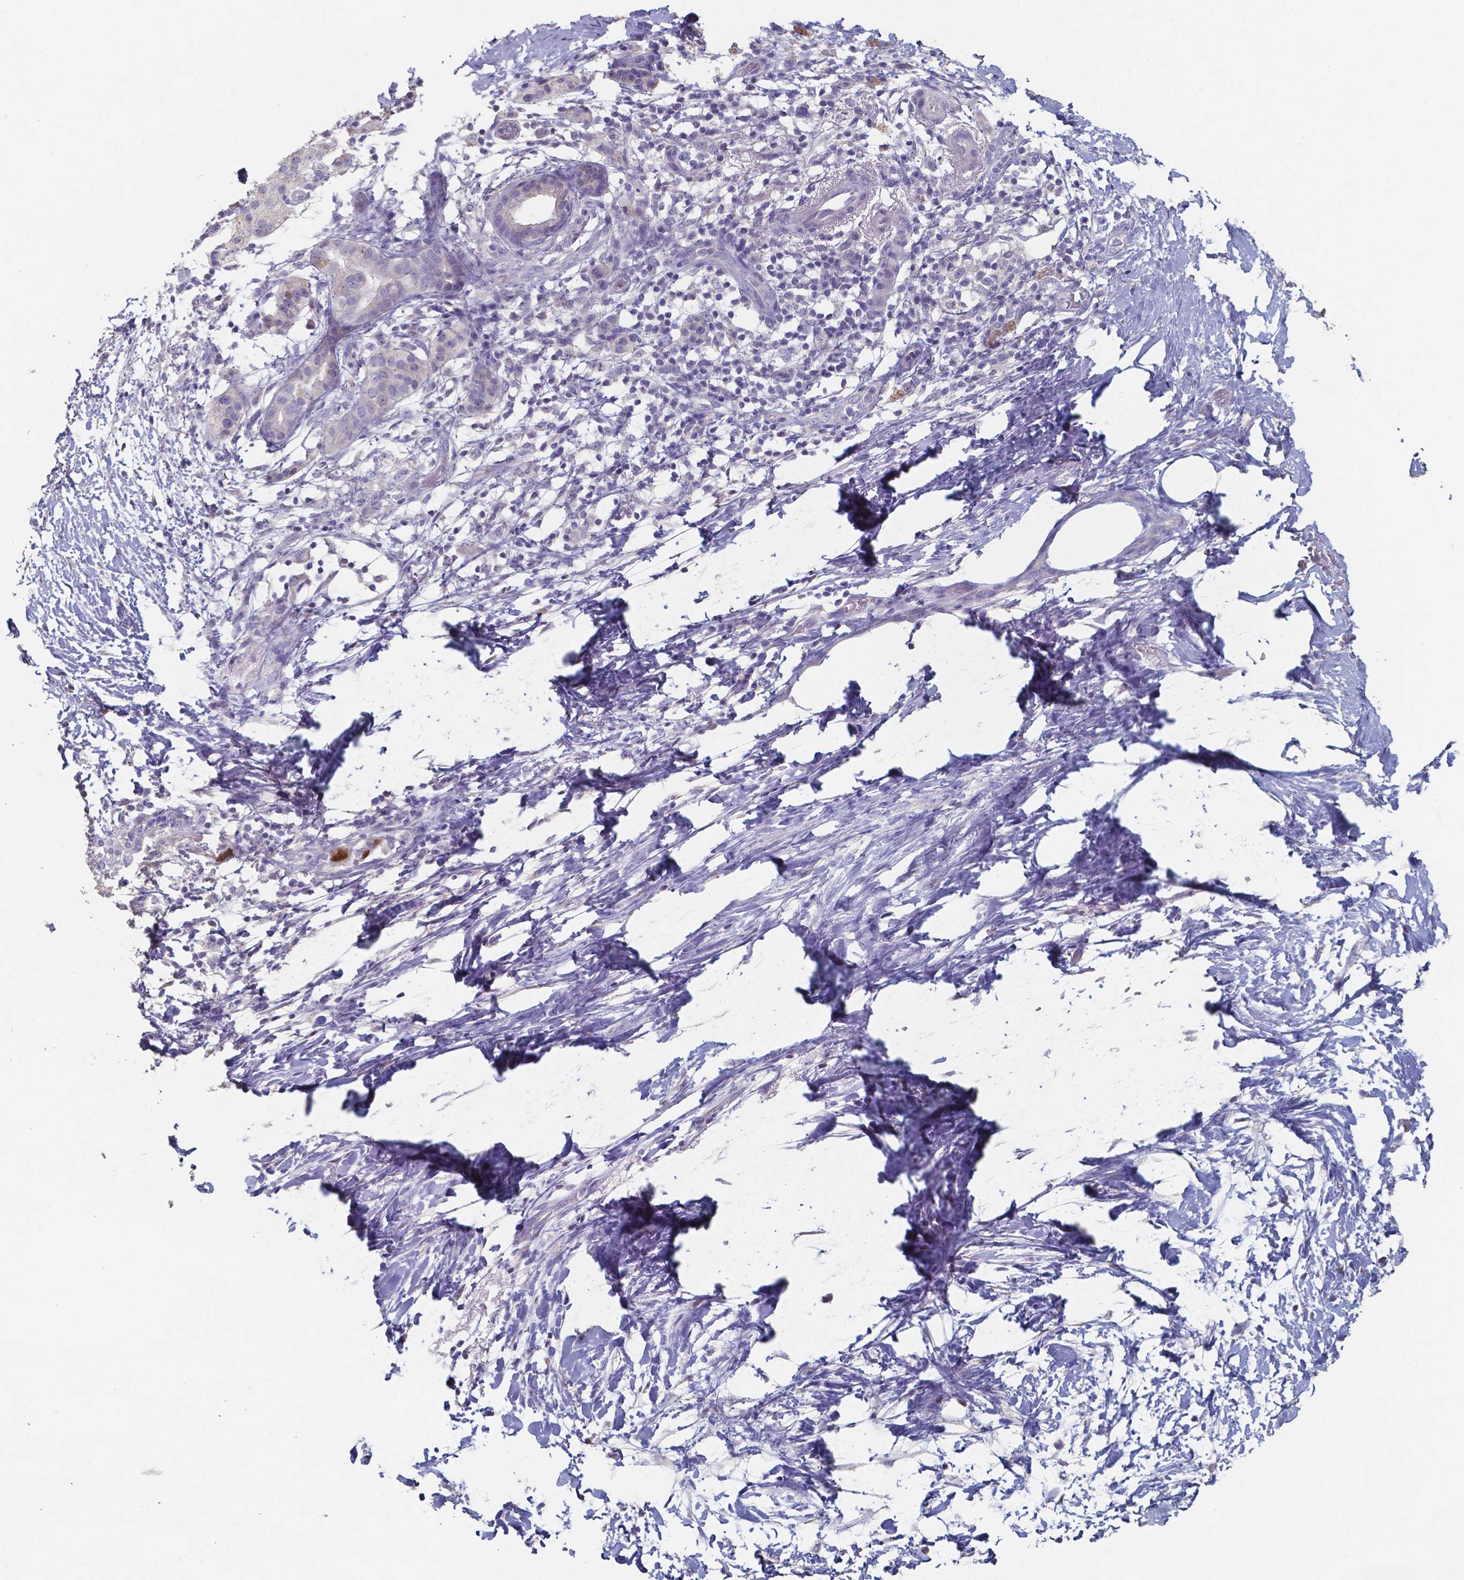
{"staining": {"intensity": "negative", "quantity": "none", "location": "none"}, "tissue": "pancreatic cancer", "cell_type": "Tumor cells", "image_type": "cancer", "snomed": [{"axis": "morphology", "description": "Adenocarcinoma, NOS"}, {"axis": "topography", "description": "Pancreas"}], "caption": "Tumor cells are negative for protein expression in human pancreatic adenocarcinoma.", "gene": "FOXJ1", "patient": {"sex": "female", "age": 72}}